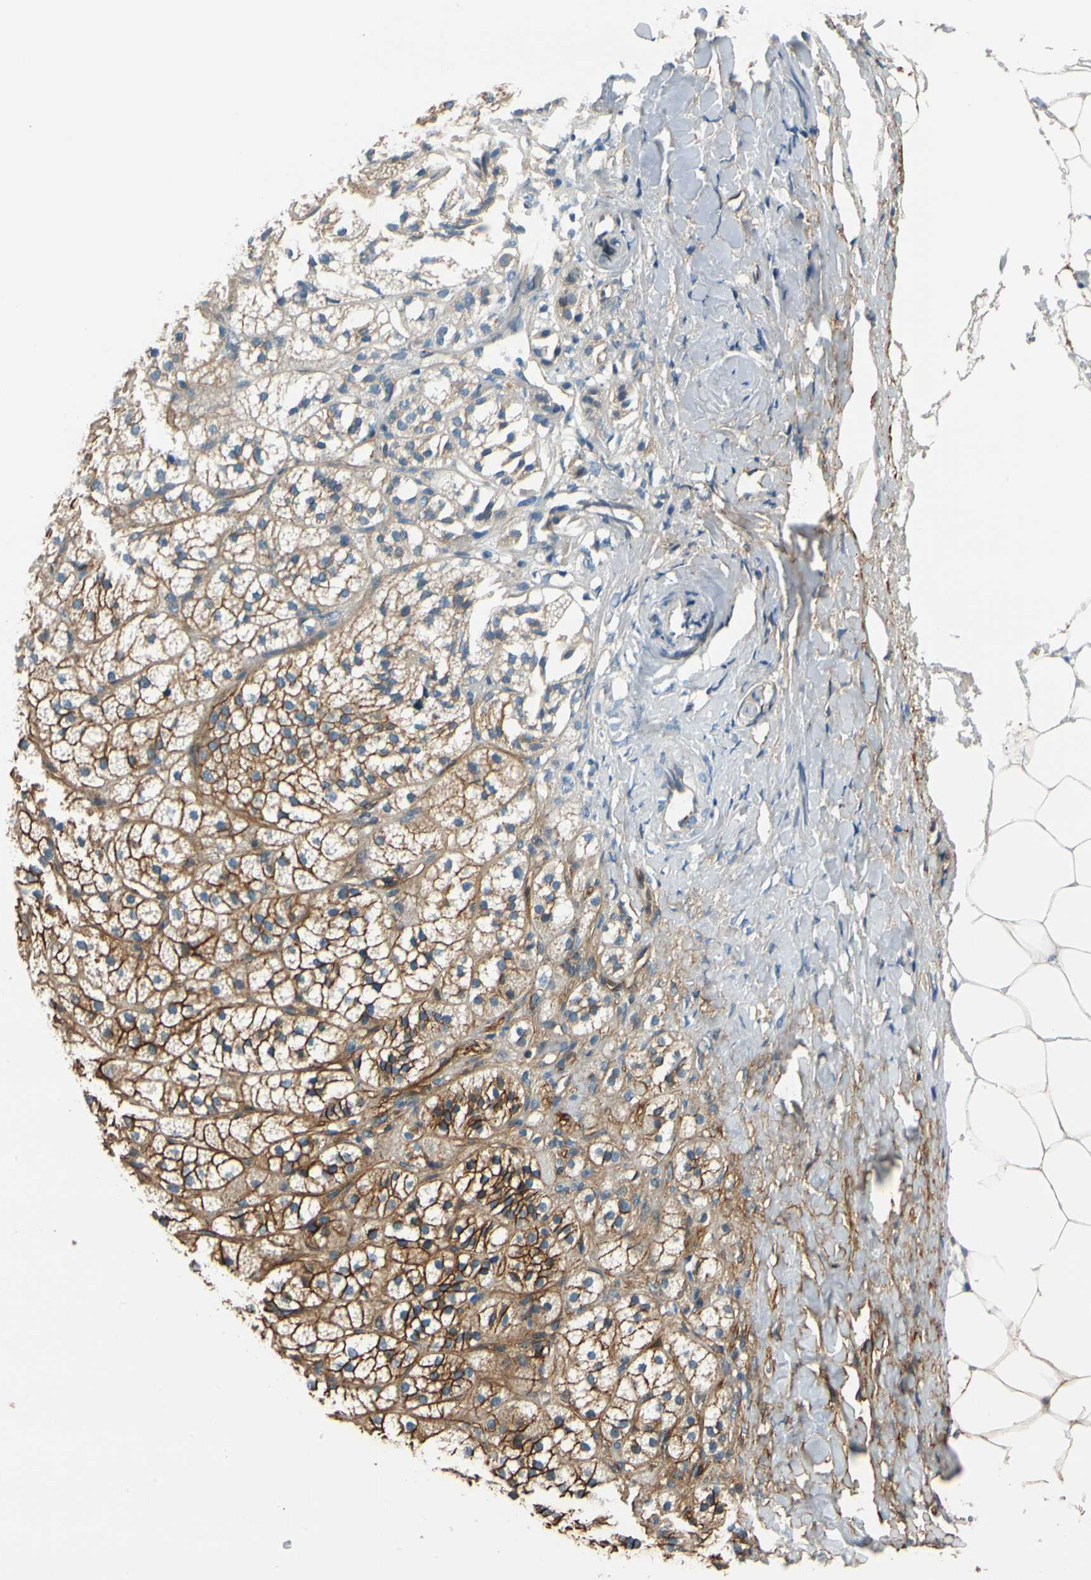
{"staining": {"intensity": "strong", "quantity": ">75%", "location": "cytoplasmic/membranous"}, "tissue": "adrenal gland", "cell_type": "Glandular cells", "image_type": "normal", "snomed": [{"axis": "morphology", "description": "Normal tissue, NOS"}, {"axis": "topography", "description": "Adrenal gland"}], "caption": "A high amount of strong cytoplasmic/membranous expression is appreciated in approximately >75% of glandular cells in normal adrenal gland. (DAB (3,3'-diaminobenzidine) IHC, brown staining for protein, blue staining for nuclei).", "gene": "SPTAN1", "patient": {"sex": "female", "age": 71}}